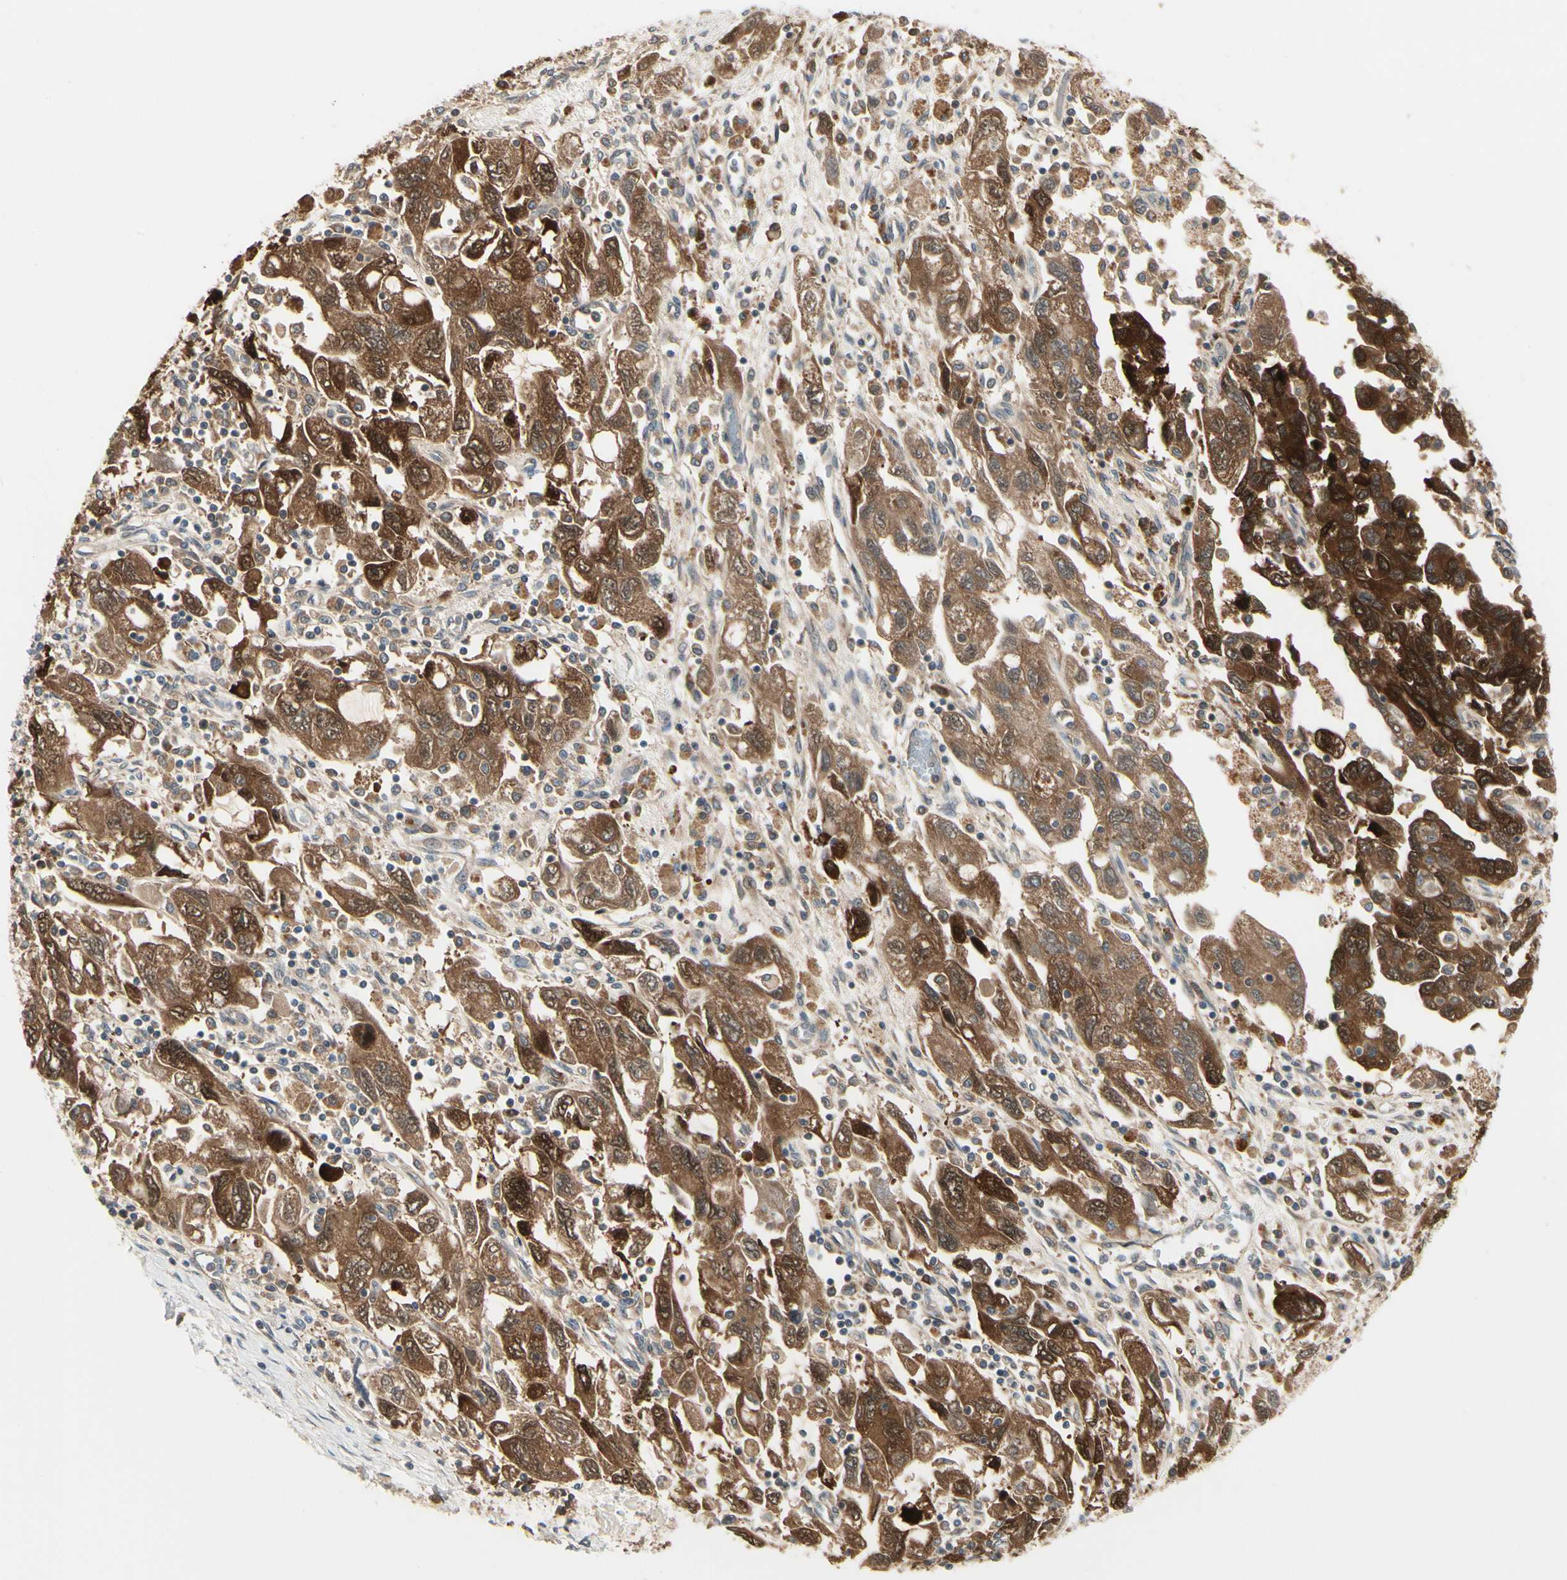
{"staining": {"intensity": "strong", "quantity": ">75%", "location": "cytoplasmic/membranous,nuclear"}, "tissue": "ovarian cancer", "cell_type": "Tumor cells", "image_type": "cancer", "snomed": [{"axis": "morphology", "description": "Carcinoma, NOS"}, {"axis": "morphology", "description": "Cystadenocarcinoma, serous, NOS"}, {"axis": "topography", "description": "Ovary"}], "caption": "IHC micrograph of ovarian cancer (serous cystadenocarcinoma) stained for a protein (brown), which shows high levels of strong cytoplasmic/membranous and nuclear staining in approximately >75% of tumor cells.", "gene": "NME1-NME2", "patient": {"sex": "female", "age": 69}}